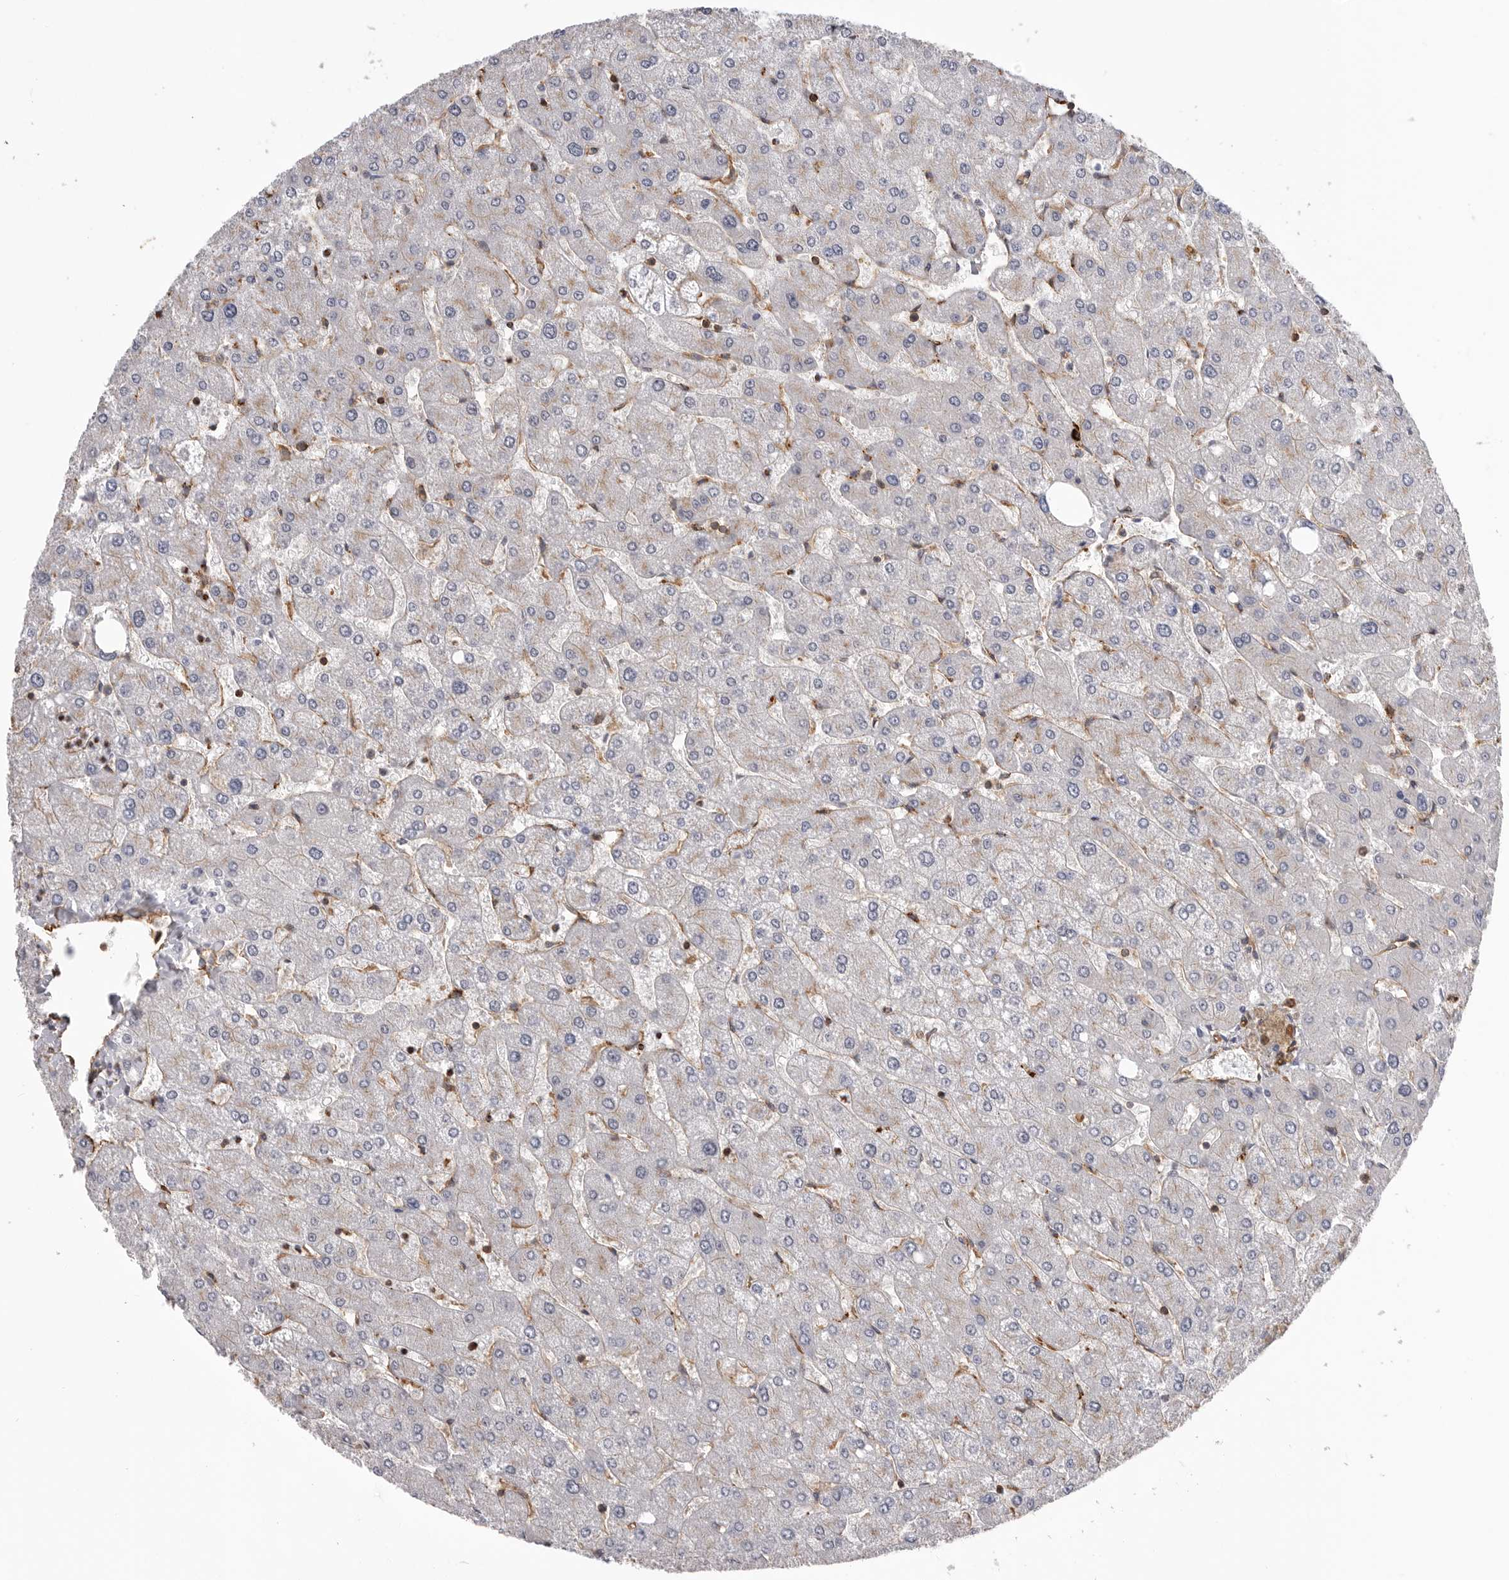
{"staining": {"intensity": "weak", "quantity": "<25%", "location": "cytoplasmic/membranous"}, "tissue": "liver", "cell_type": "Cholangiocytes", "image_type": "normal", "snomed": [{"axis": "morphology", "description": "Normal tissue, NOS"}, {"axis": "topography", "description": "Liver"}], "caption": "The histopathology image displays no significant positivity in cholangiocytes of liver.", "gene": "TRIM56", "patient": {"sex": "male", "age": 55}}